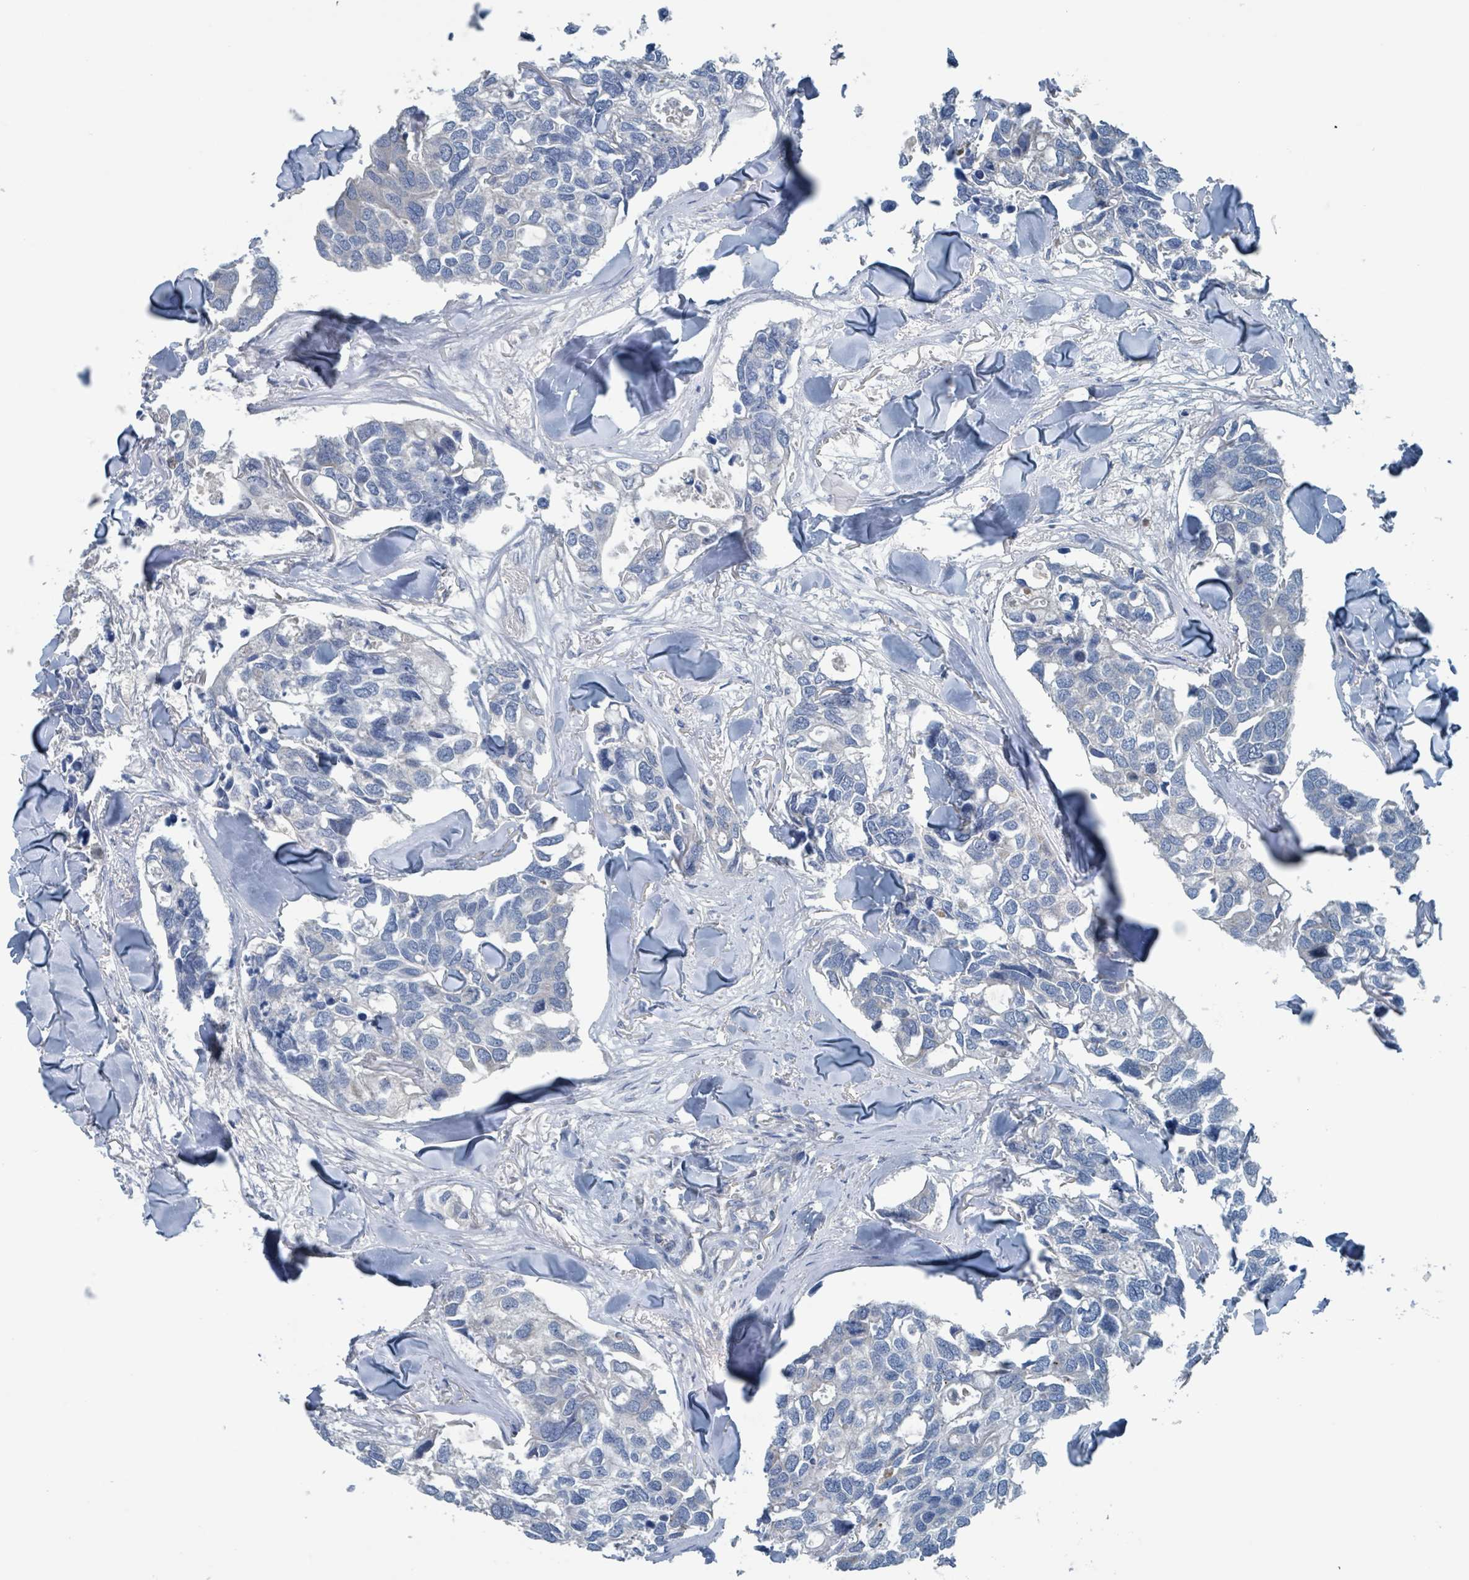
{"staining": {"intensity": "negative", "quantity": "none", "location": "none"}, "tissue": "breast cancer", "cell_type": "Tumor cells", "image_type": "cancer", "snomed": [{"axis": "morphology", "description": "Duct carcinoma"}, {"axis": "topography", "description": "Breast"}], "caption": "An IHC photomicrograph of breast cancer is shown. There is no staining in tumor cells of breast cancer.", "gene": "ACBD4", "patient": {"sex": "female", "age": 83}}